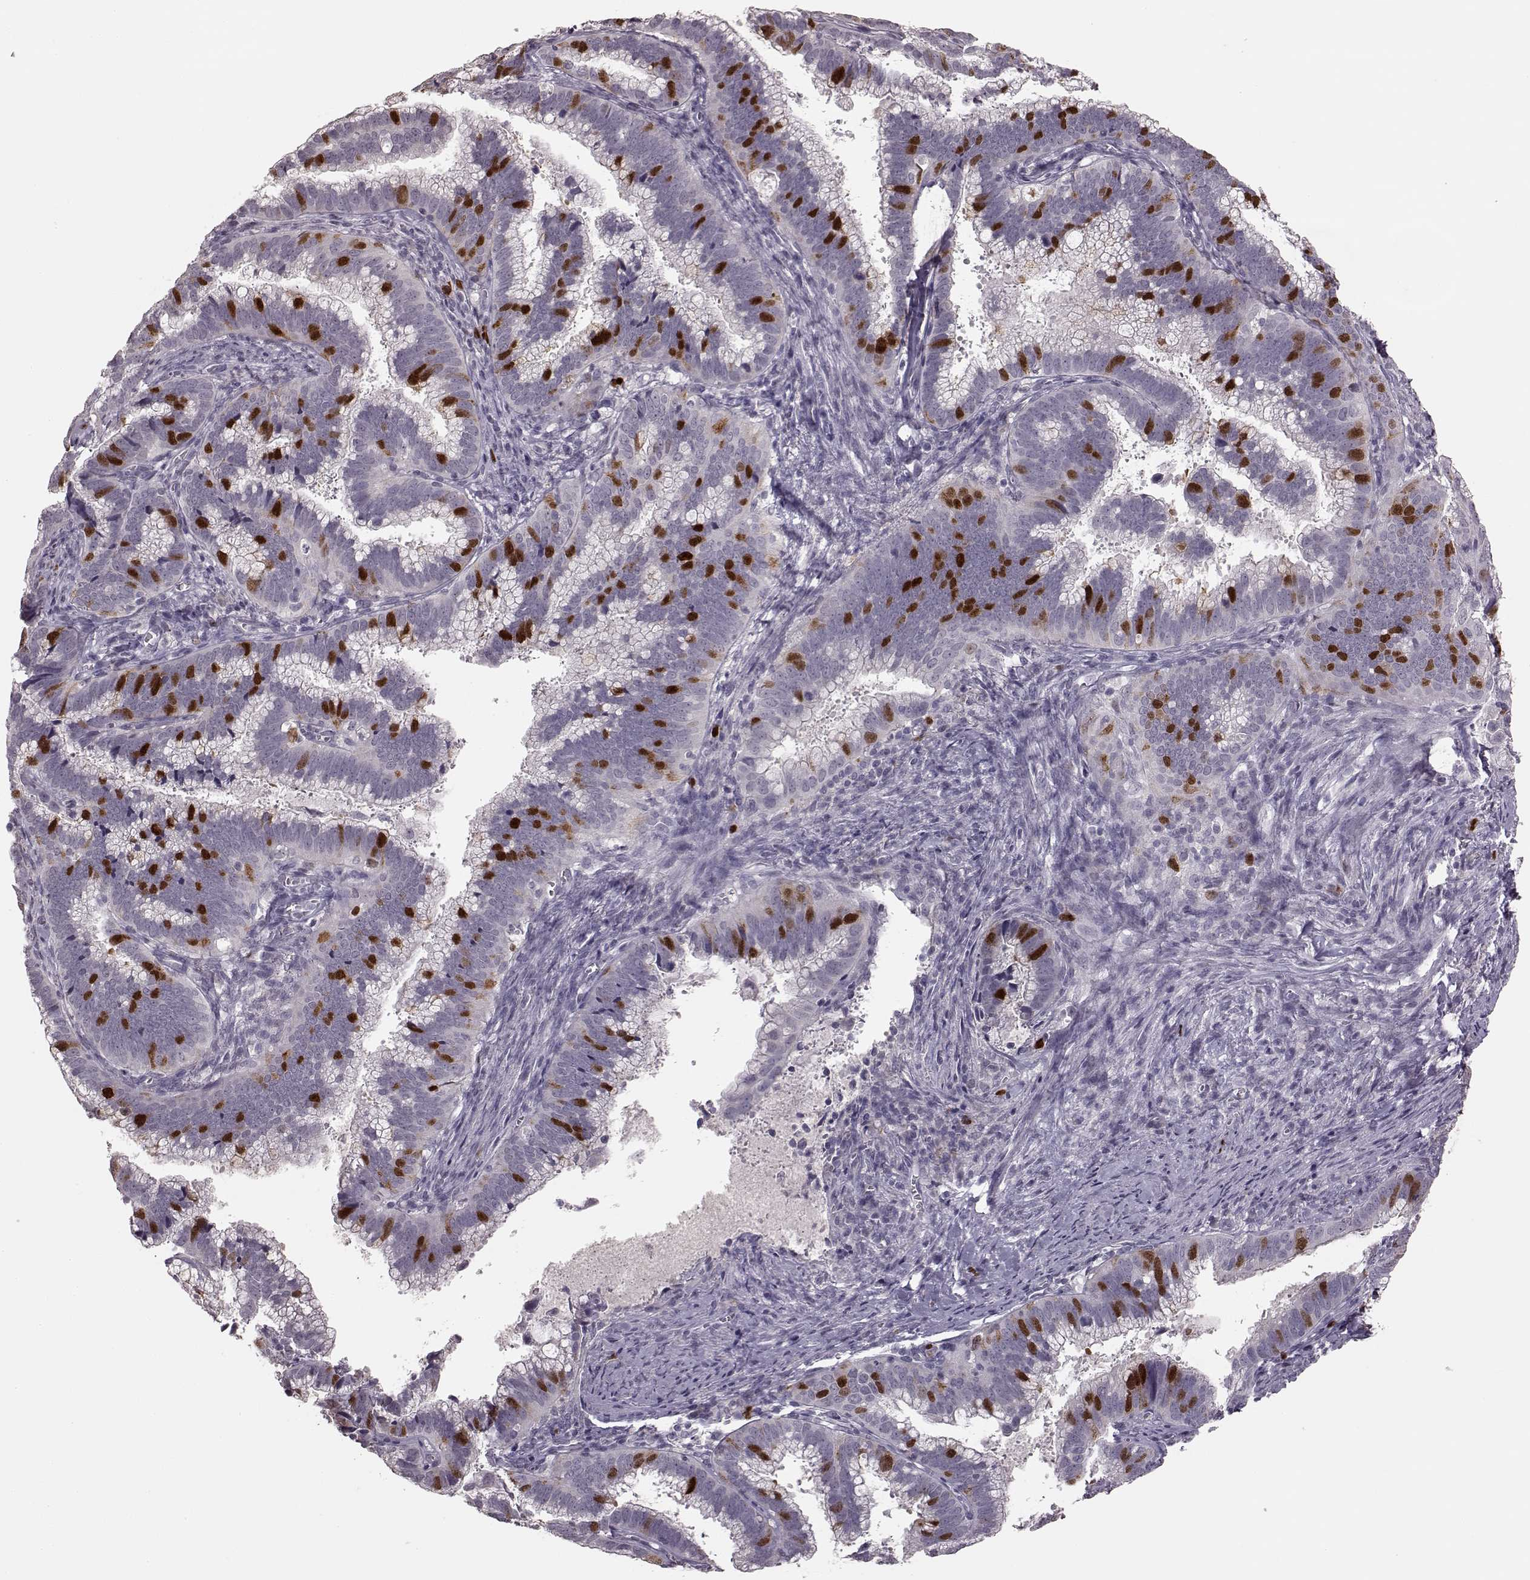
{"staining": {"intensity": "strong", "quantity": "<25%", "location": "nuclear"}, "tissue": "cervical cancer", "cell_type": "Tumor cells", "image_type": "cancer", "snomed": [{"axis": "morphology", "description": "Adenocarcinoma, NOS"}, {"axis": "topography", "description": "Cervix"}], "caption": "This photomicrograph demonstrates cervical cancer (adenocarcinoma) stained with immunohistochemistry to label a protein in brown. The nuclear of tumor cells show strong positivity for the protein. Nuclei are counter-stained blue.", "gene": "CCNA2", "patient": {"sex": "female", "age": 61}}